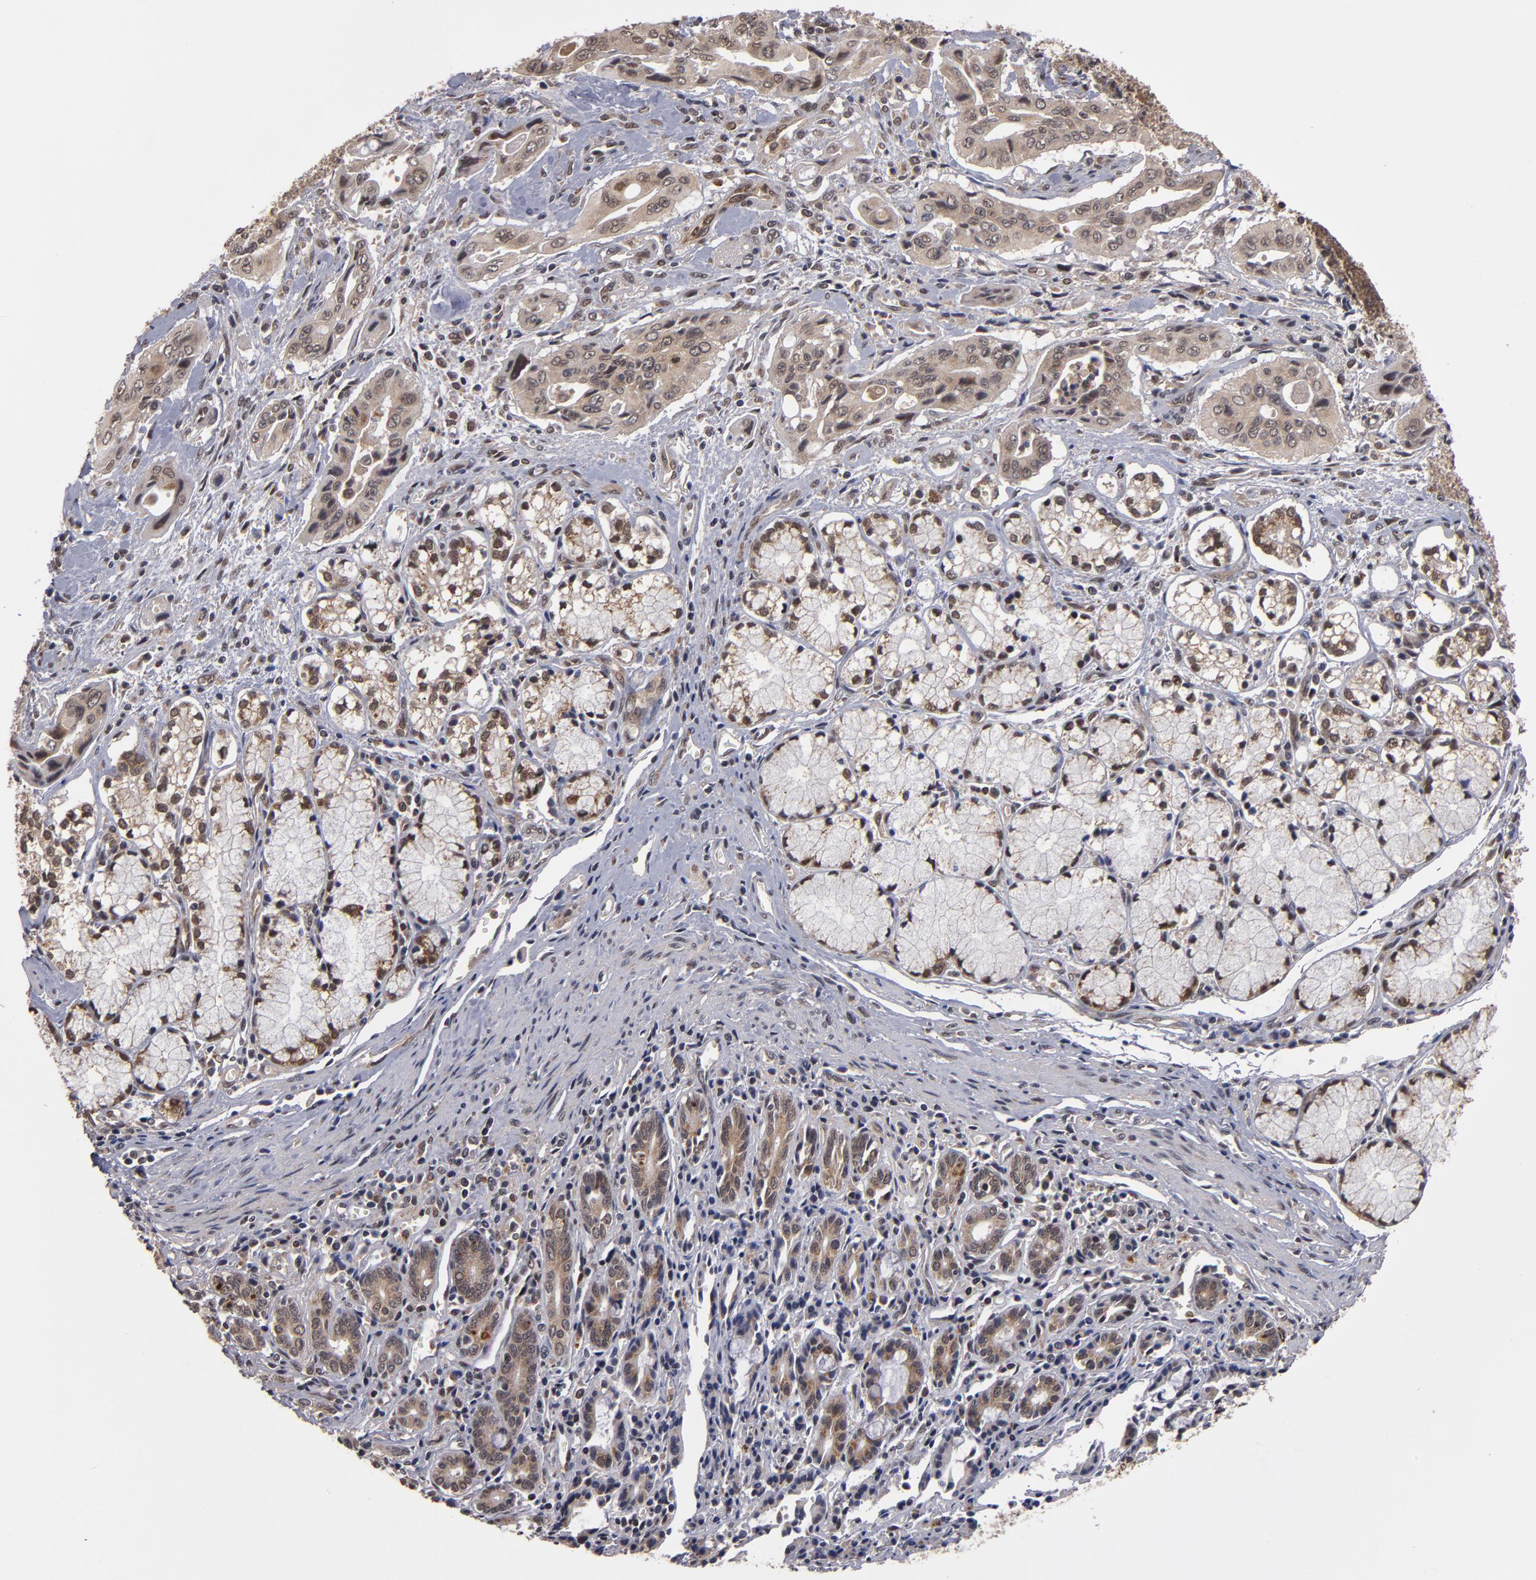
{"staining": {"intensity": "weak", "quantity": ">75%", "location": "cytoplasmic/membranous"}, "tissue": "pancreatic cancer", "cell_type": "Tumor cells", "image_type": "cancer", "snomed": [{"axis": "morphology", "description": "Adenocarcinoma, NOS"}, {"axis": "topography", "description": "Pancreas"}], "caption": "Protein staining displays weak cytoplasmic/membranous staining in about >75% of tumor cells in pancreatic adenocarcinoma. The protein is shown in brown color, while the nuclei are stained blue.", "gene": "CUL5", "patient": {"sex": "male", "age": 77}}